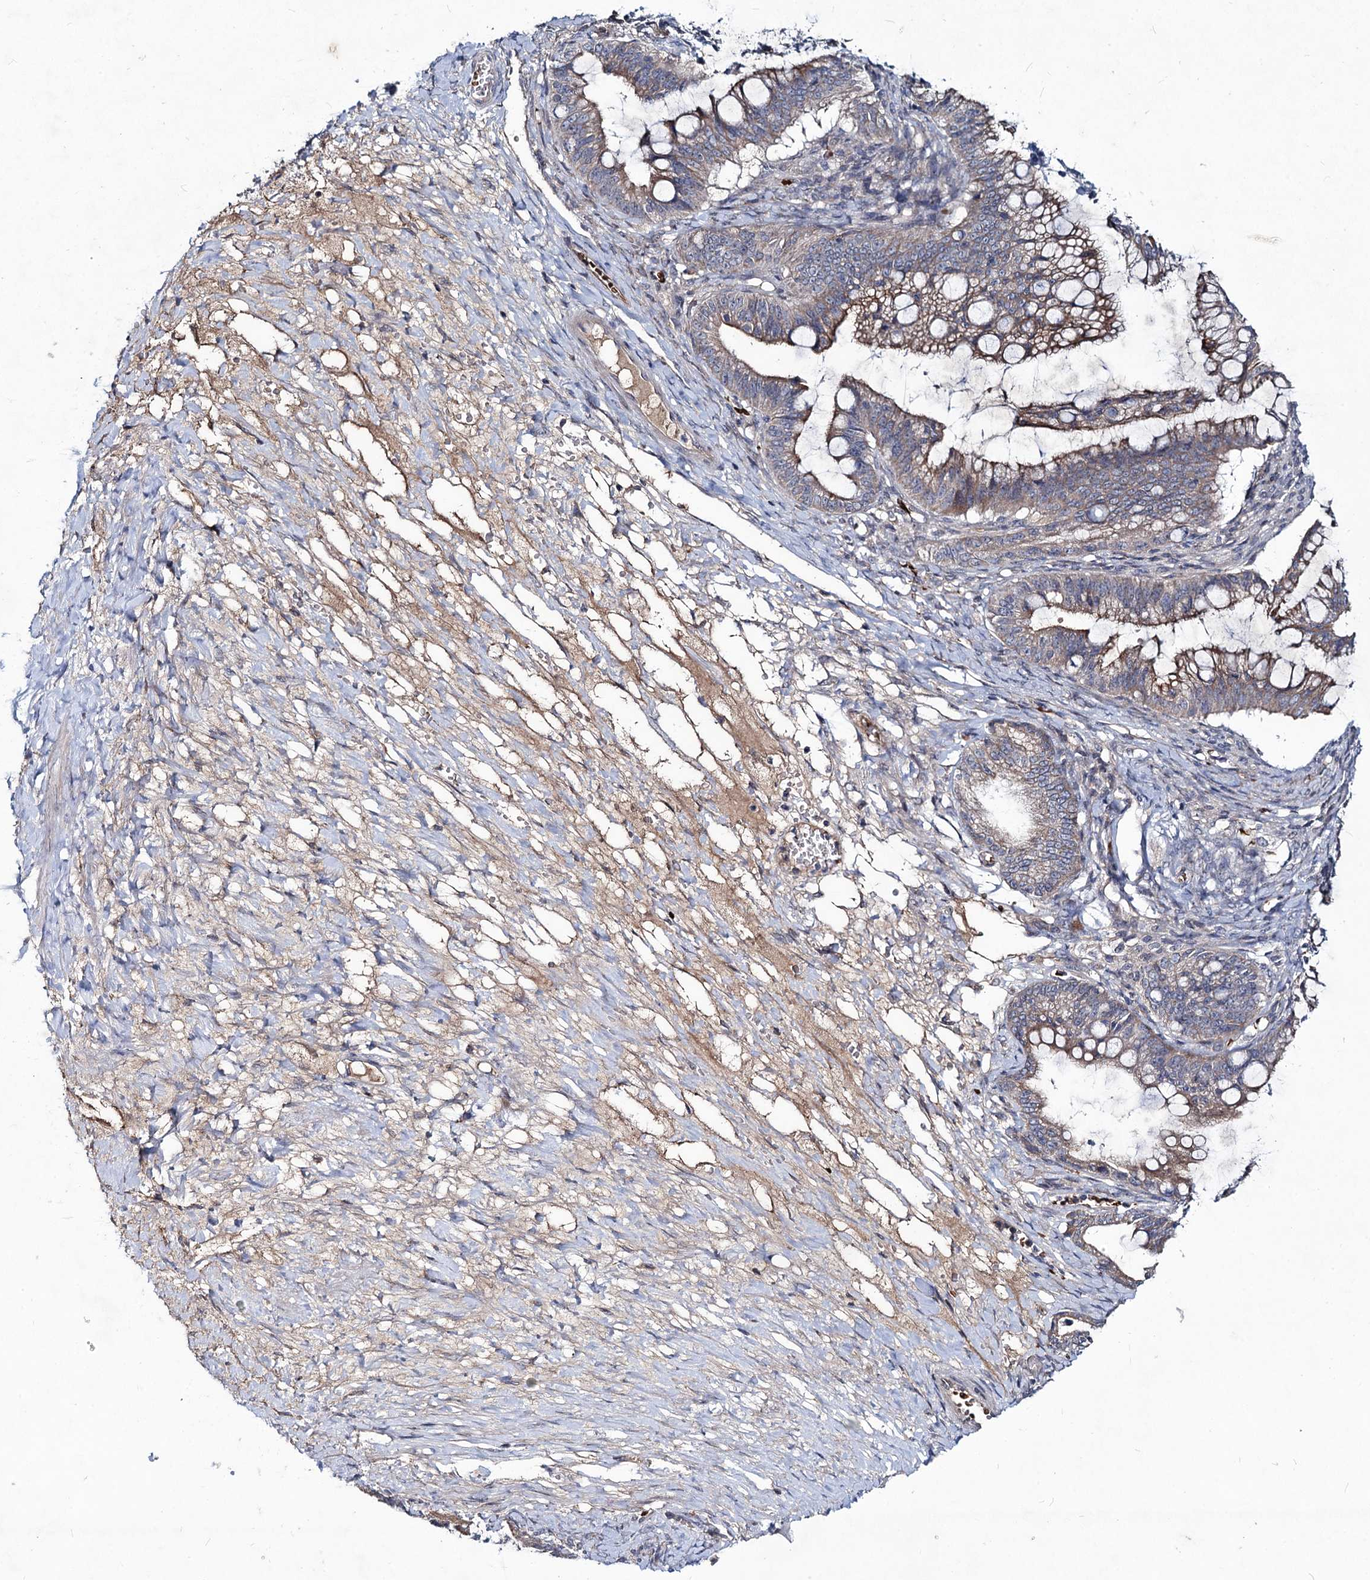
{"staining": {"intensity": "weak", "quantity": ">75%", "location": "cytoplasmic/membranous"}, "tissue": "ovarian cancer", "cell_type": "Tumor cells", "image_type": "cancer", "snomed": [{"axis": "morphology", "description": "Cystadenocarcinoma, mucinous, NOS"}, {"axis": "topography", "description": "Ovary"}], "caption": "Protein expression analysis of human mucinous cystadenocarcinoma (ovarian) reveals weak cytoplasmic/membranous expression in approximately >75% of tumor cells. Immunohistochemistry (ihc) stains the protein in brown and the nuclei are stained blue.", "gene": "RNF6", "patient": {"sex": "female", "age": 73}}